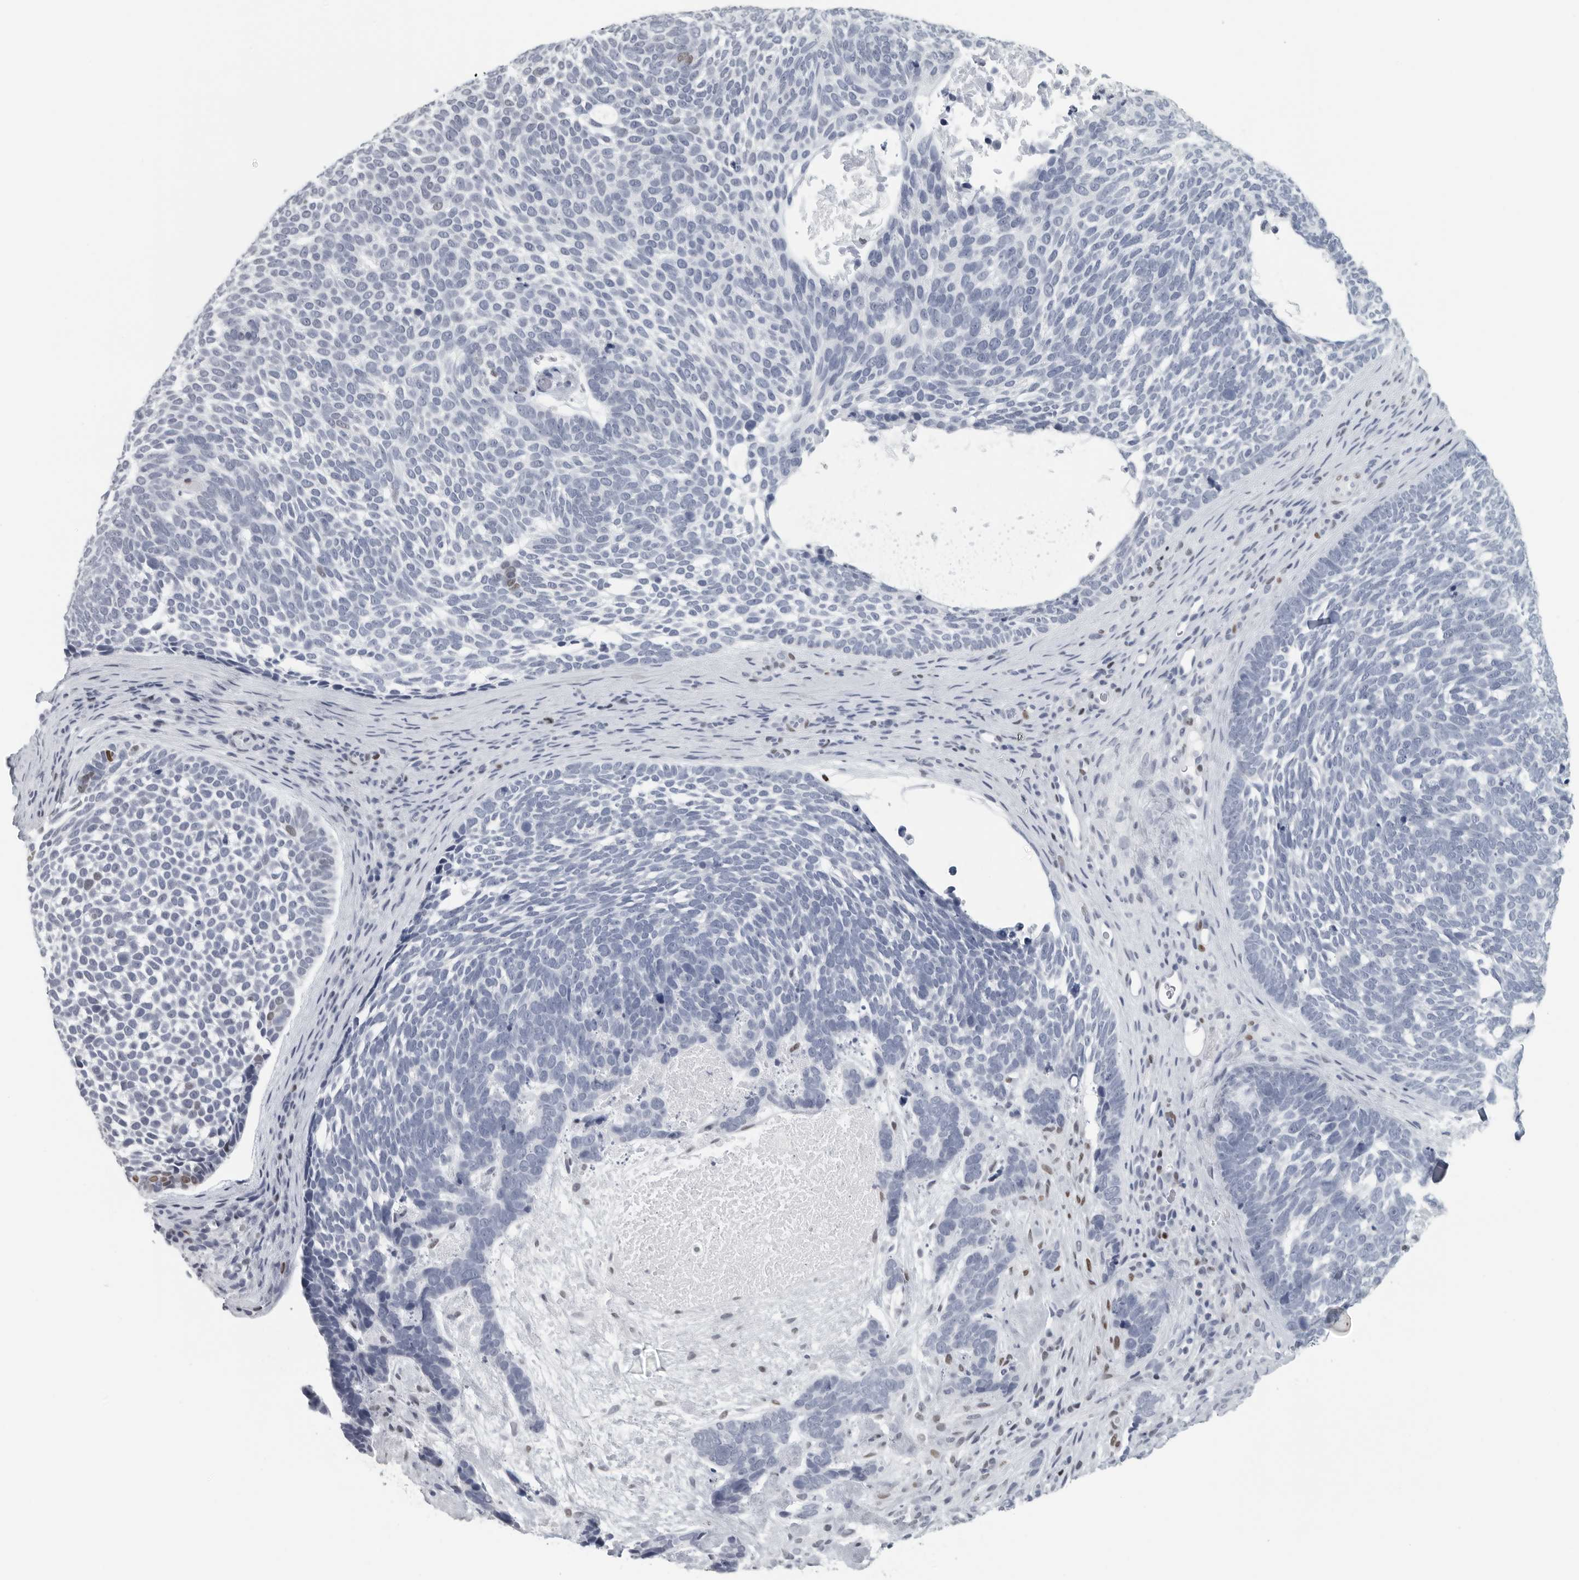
{"staining": {"intensity": "negative", "quantity": "none", "location": "none"}, "tissue": "skin cancer", "cell_type": "Tumor cells", "image_type": "cancer", "snomed": [{"axis": "morphology", "description": "Basal cell carcinoma"}, {"axis": "topography", "description": "Skin"}], "caption": "The histopathology image displays no significant expression in tumor cells of skin cancer.", "gene": "SATB2", "patient": {"sex": "female", "age": 85}}